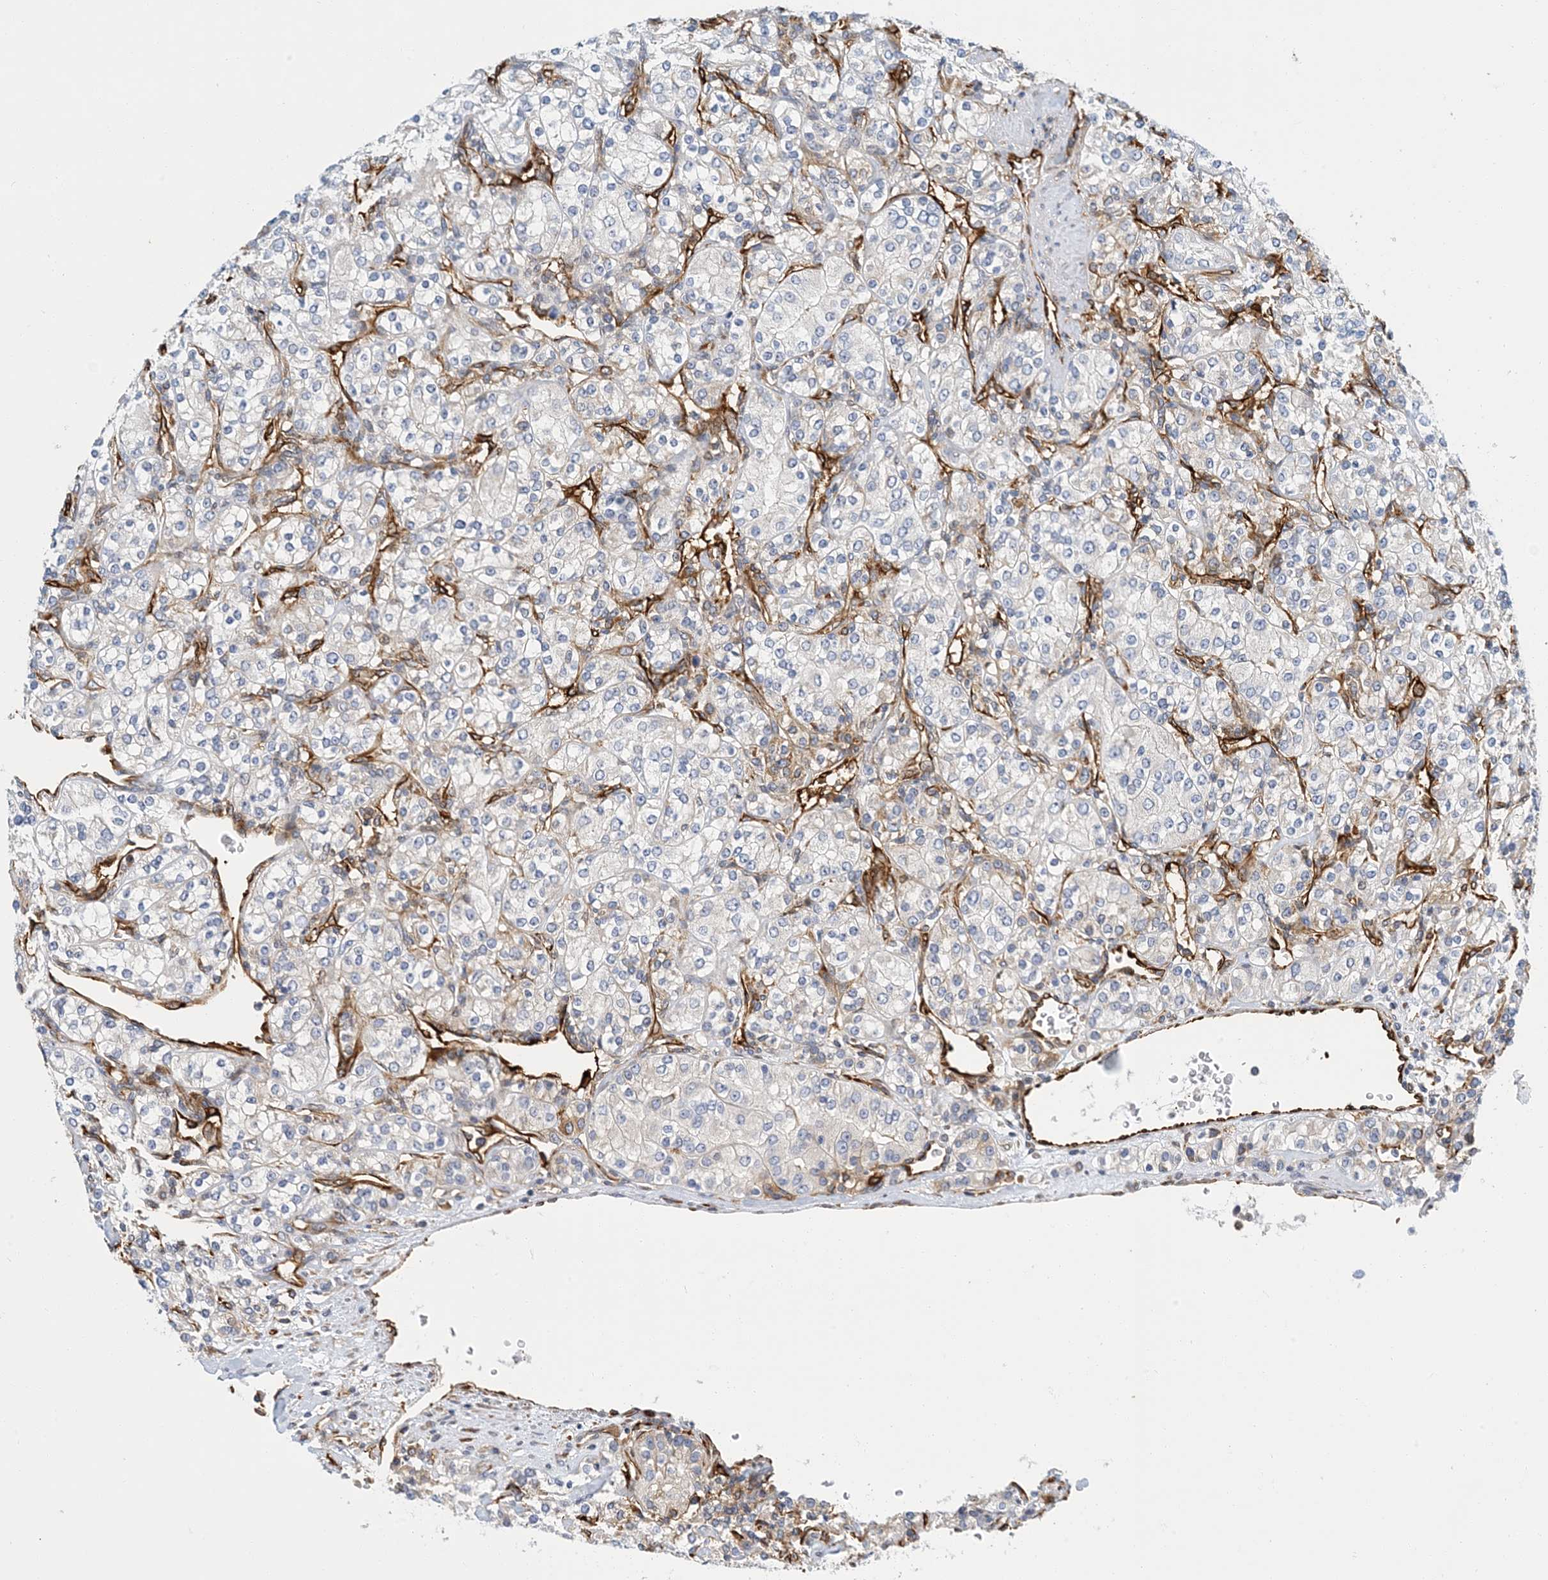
{"staining": {"intensity": "negative", "quantity": "none", "location": "none"}, "tissue": "renal cancer", "cell_type": "Tumor cells", "image_type": "cancer", "snomed": [{"axis": "morphology", "description": "Adenocarcinoma, NOS"}, {"axis": "topography", "description": "Kidney"}], "caption": "Immunohistochemistry (IHC) micrograph of human adenocarcinoma (renal) stained for a protein (brown), which shows no positivity in tumor cells.", "gene": "PCDHA2", "patient": {"sex": "male", "age": 77}}